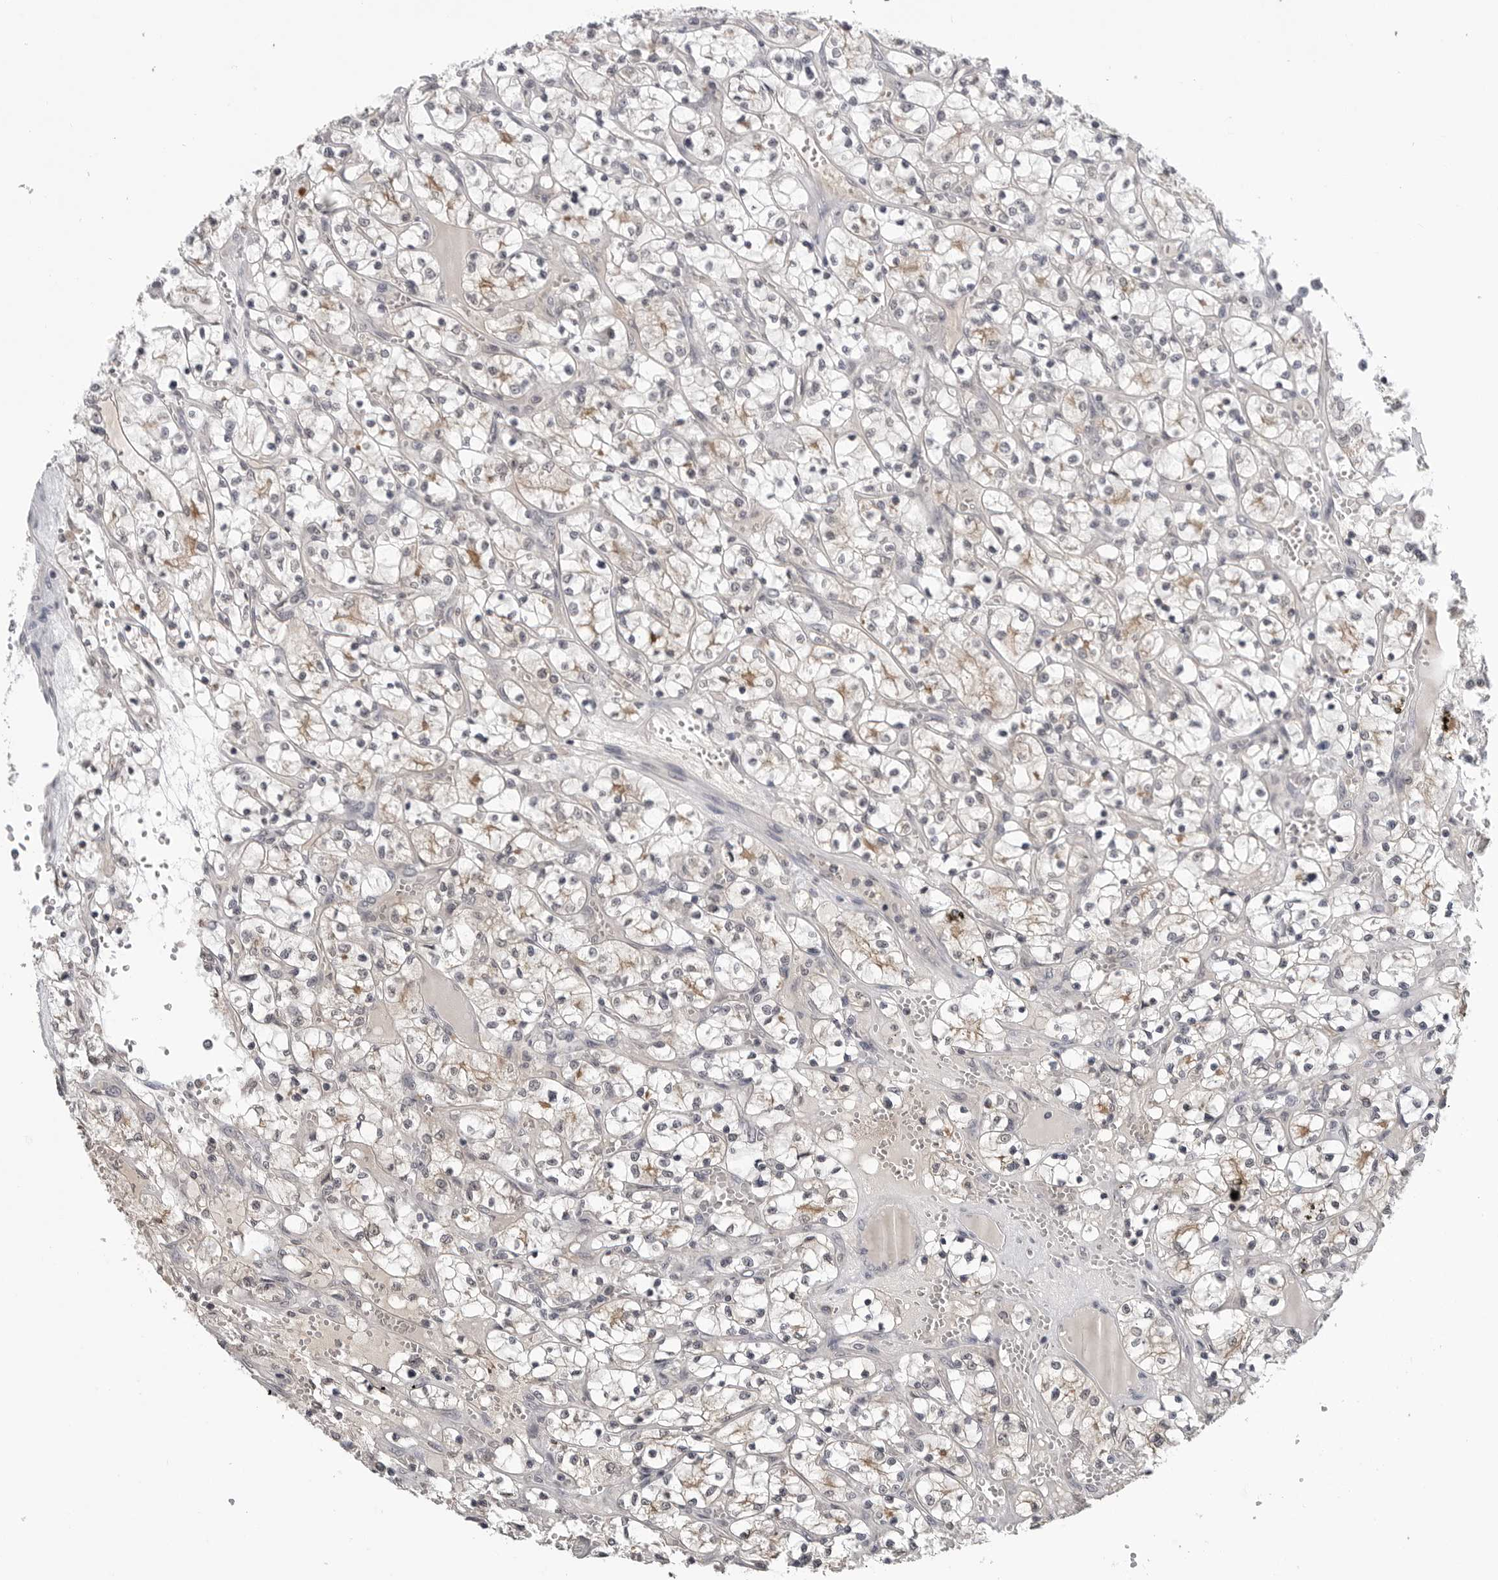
{"staining": {"intensity": "weak", "quantity": "25%-75%", "location": "cytoplasmic/membranous"}, "tissue": "renal cancer", "cell_type": "Tumor cells", "image_type": "cancer", "snomed": [{"axis": "morphology", "description": "Adenocarcinoma, NOS"}, {"axis": "topography", "description": "Kidney"}], "caption": "Immunohistochemical staining of human renal cancer (adenocarcinoma) reveals weak cytoplasmic/membranous protein expression in approximately 25%-75% of tumor cells.", "gene": "CDK20", "patient": {"sex": "female", "age": 69}}